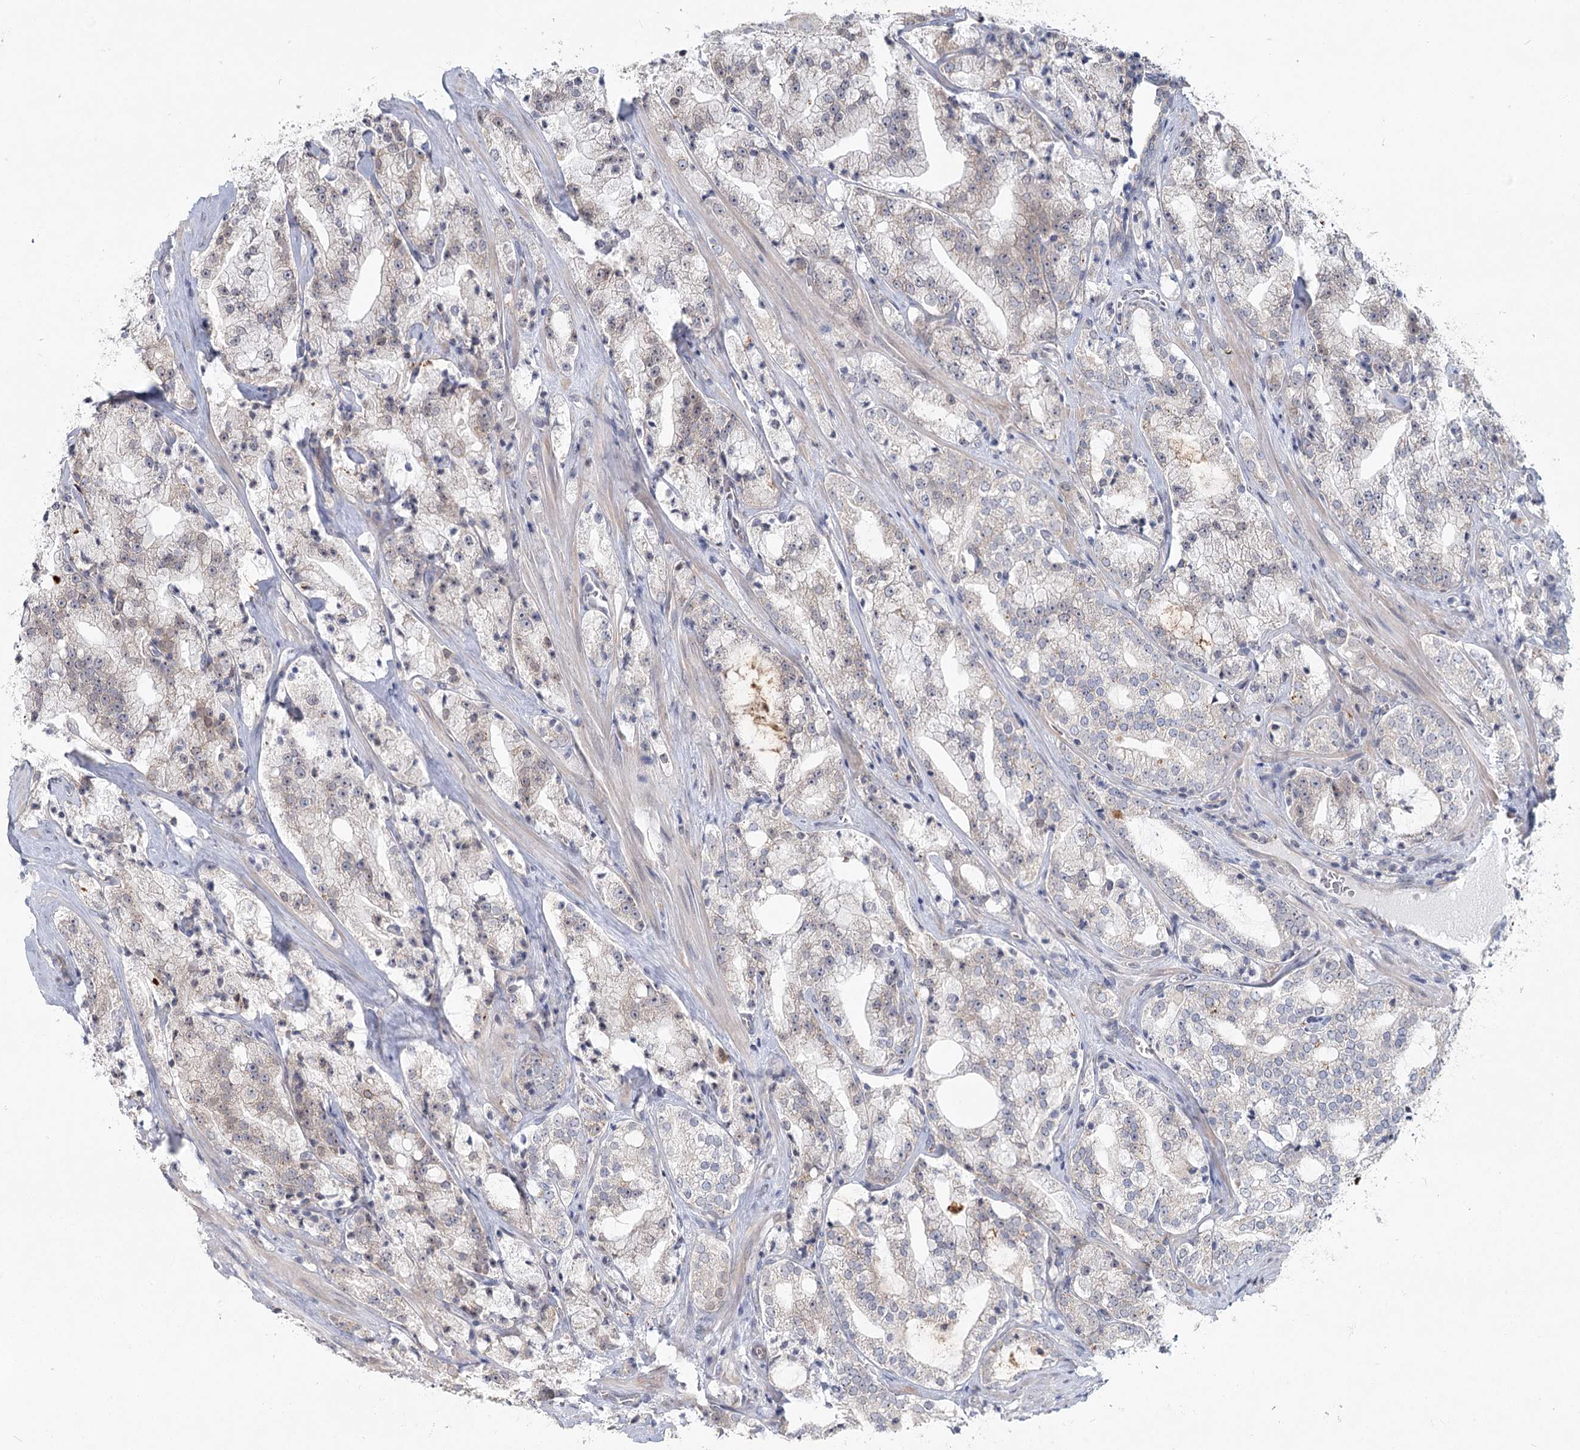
{"staining": {"intensity": "negative", "quantity": "none", "location": "none"}, "tissue": "prostate cancer", "cell_type": "Tumor cells", "image_type": "cancer", "snomed": [{"axis": "morphology", "description": "Adenocarcinoma, High grade"}, {"axis": "topography", "description": "Prostate"}], "caption": "This is an immunohistochemistry (IHC) histopathology image of human prostate cancer (high-grade adenocarcinoma). There is no staining in tumor cells.", "gene": "SPINK13", "patient": {"sex": "male", "age": 64}}